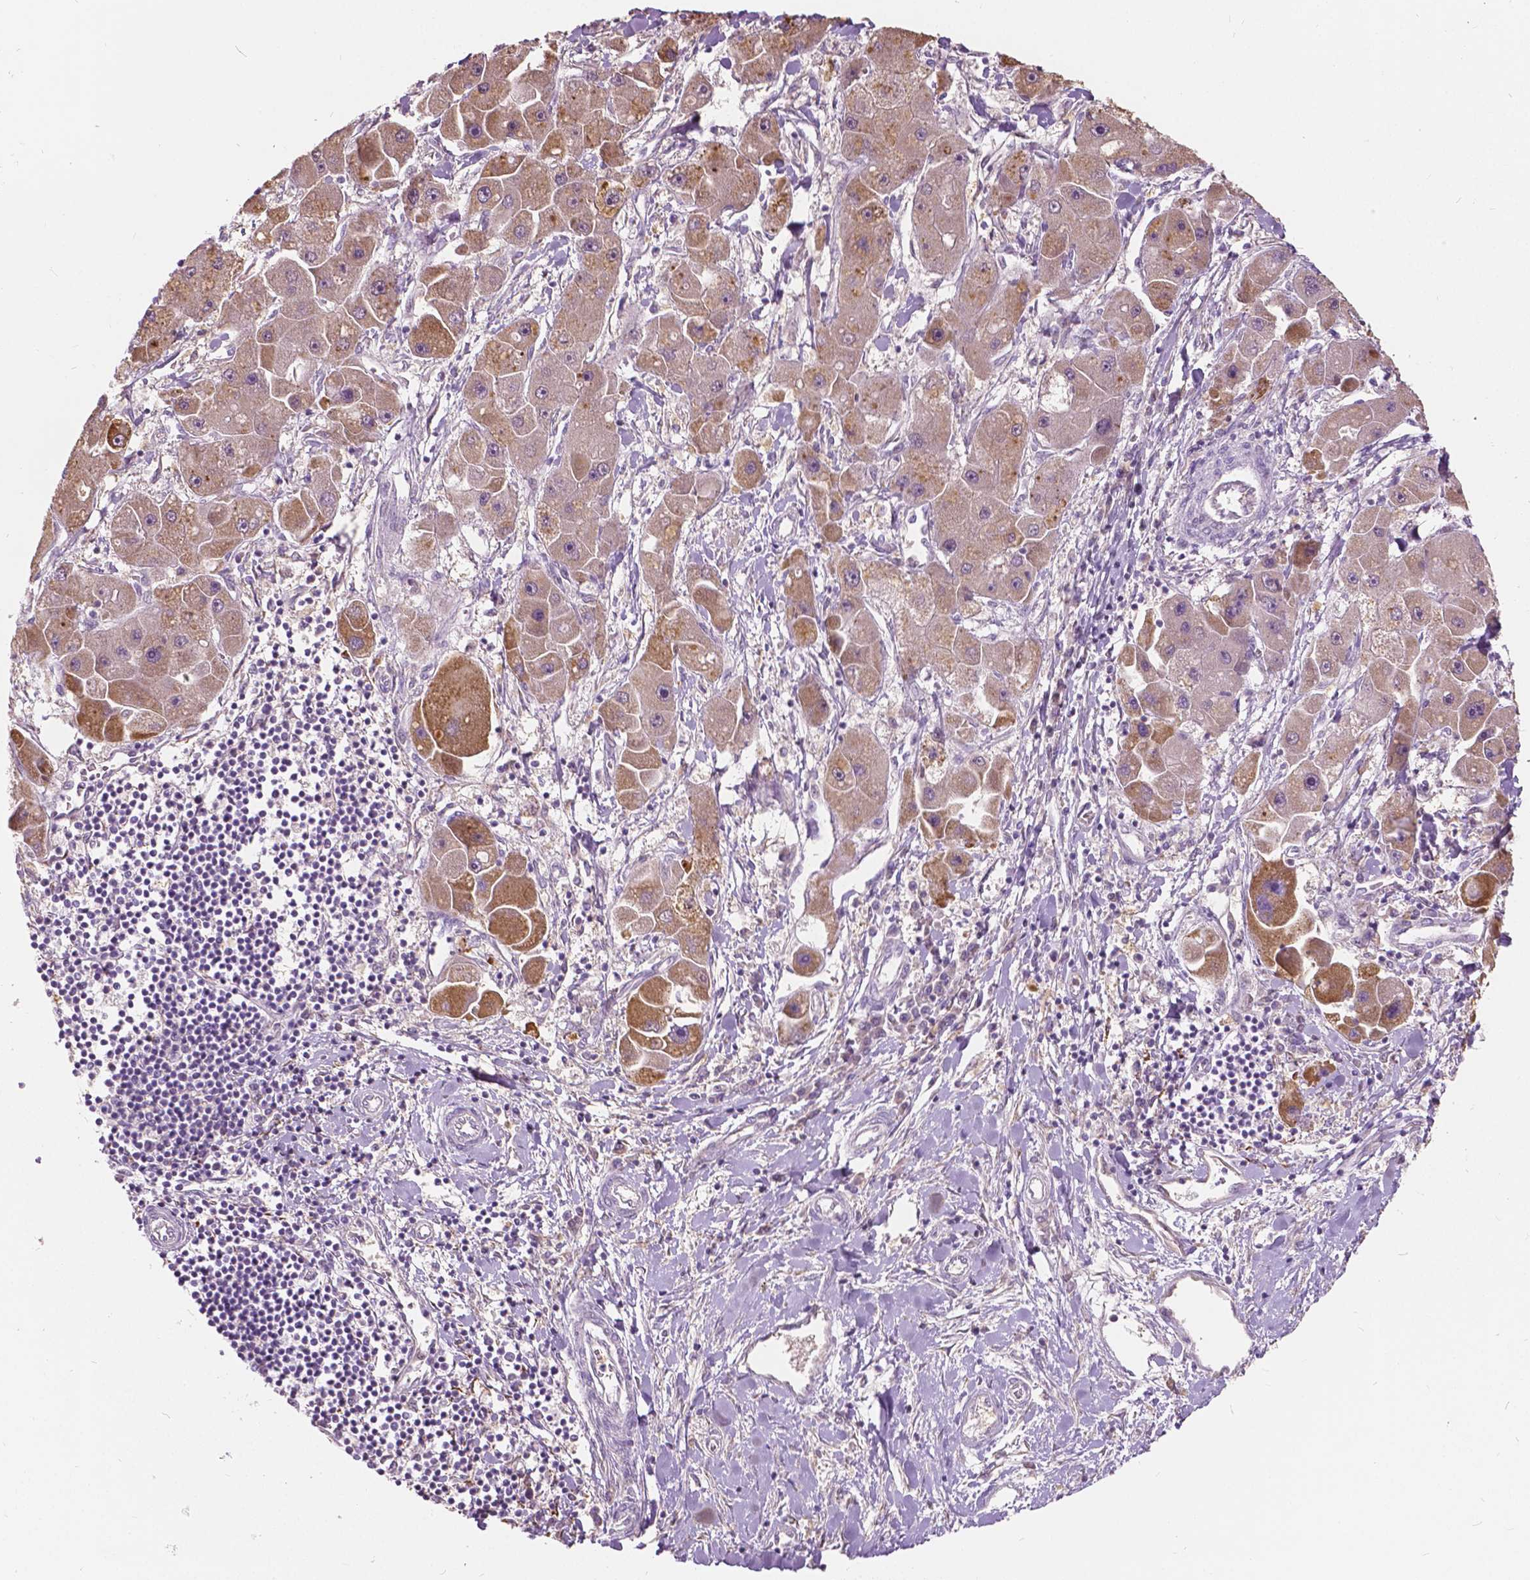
{"staining": {"intensity": "moderate", "quantity": "25%-75%", "location": "cytoplasmic/membranous"}, "tissue": "liver cancer", "cell_type": "Tumor cells", "image_type": "cancer", "snomed": [{"axis": "morphology", "description": "Carcinoma, Hepatocellular, NOS"}, {"axis": "topography", "description": "Liver"}], "caption": "This histopathology image reveals immunohistochemistry staining of hepatocellular carcinoma (liver), with medium moderate cytoplasmic/membranous positivity in about 25%-75% of tumor cells.", "gene": "DLX6", "patient": {"sex": "male", "age": 24}}